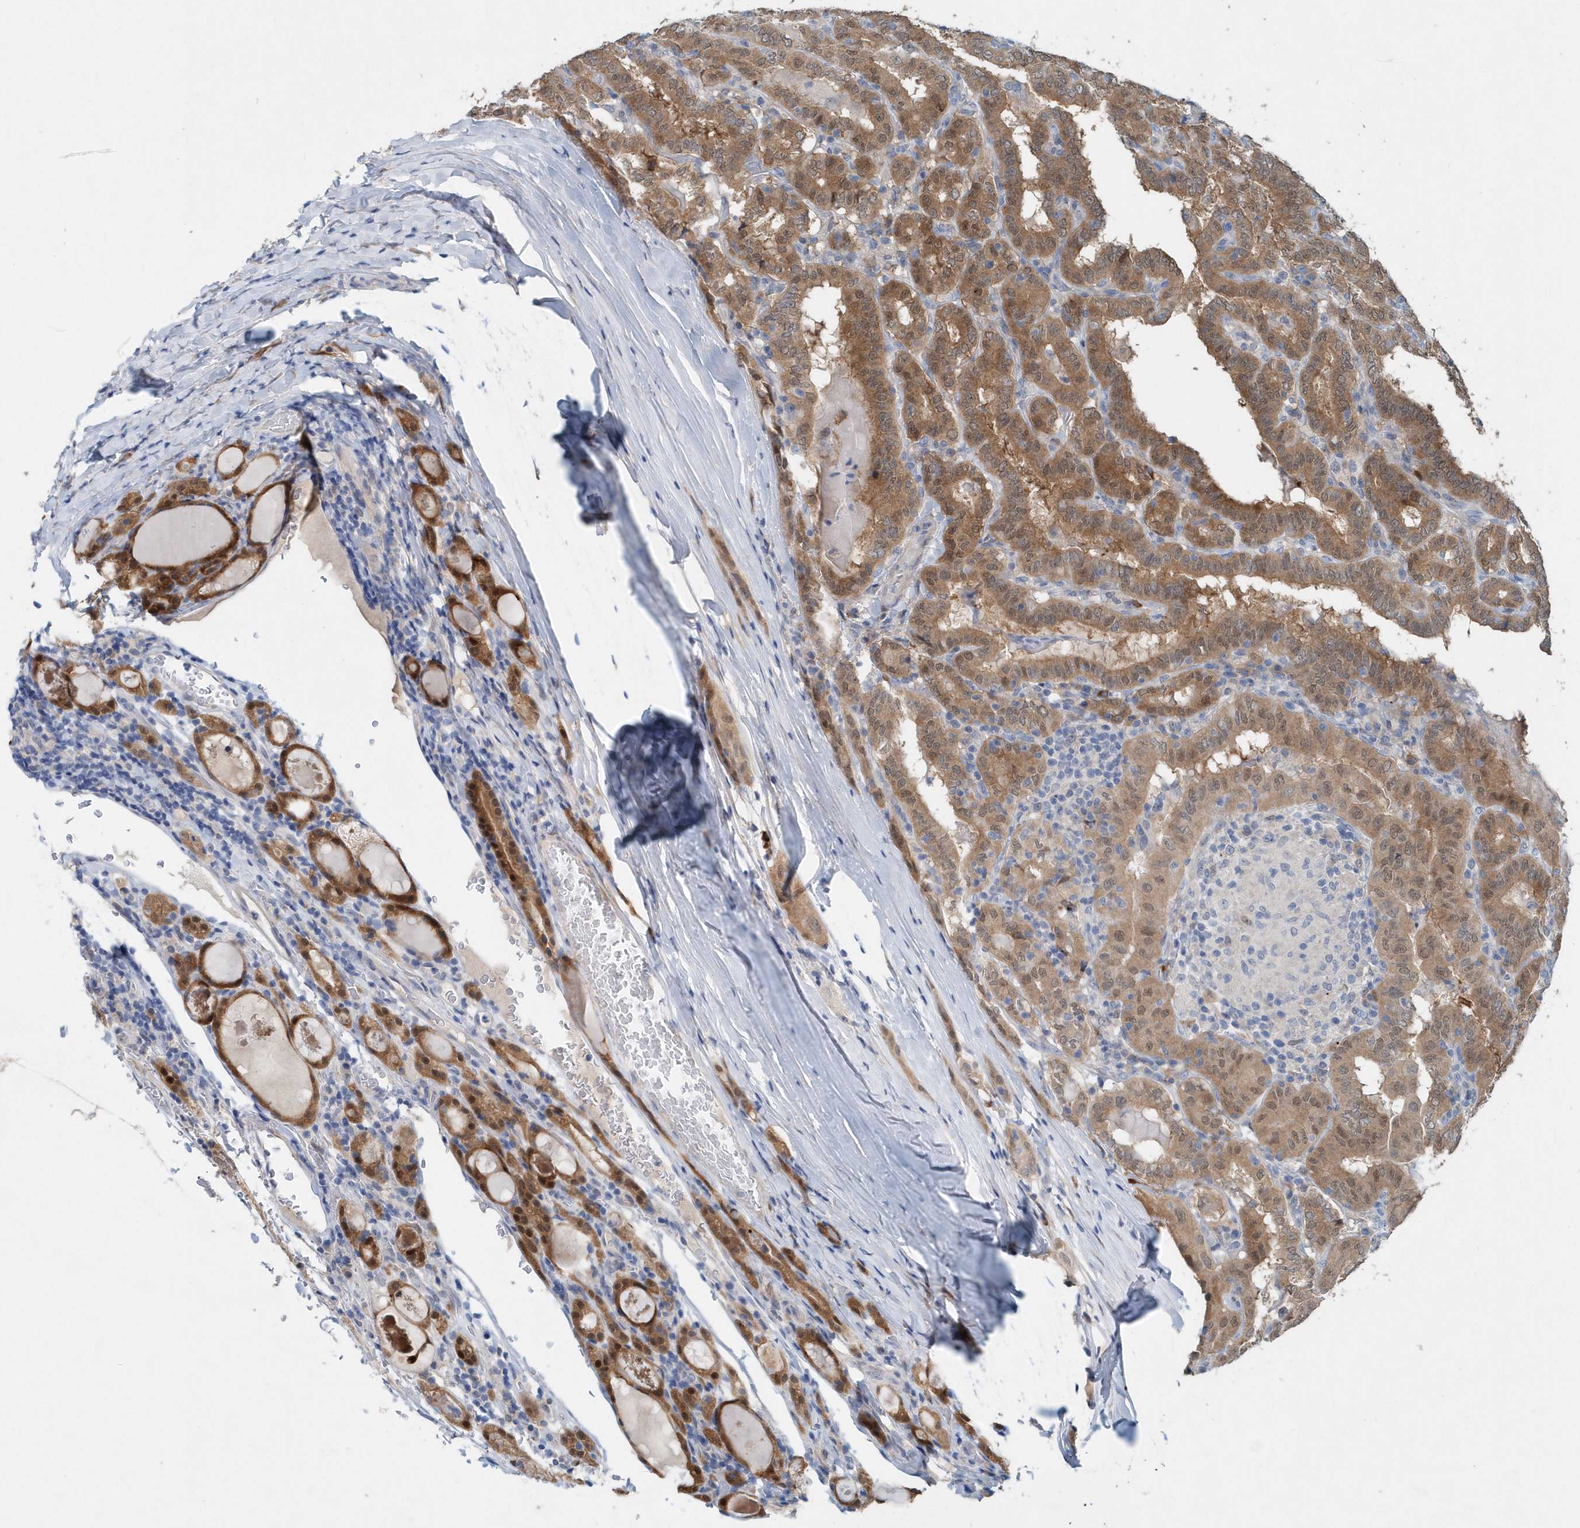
{"staining": {"intensity": "moderate", "quantity": ">75%", "location": "cytoplasmic/membranous,nuclear"}, "tissue": "thyroid cancer", "cell_type": "Tumor cells", "image_type": "cancer", "snomed": [{"axis": "morphology", "description": "Papillary adenocarcinoma, NOS"}, {"axis": "topography", "description": "Thyroid gland"}], "caption": "Moderate cytoplasmic/membranous and nuclear protein positivity is present in approximately >75% of tumor cells in thyroid cancer (papillary adenocarcinoma).", "gene": "PFN2", "patient": {"sex": "female", "age": 72}}